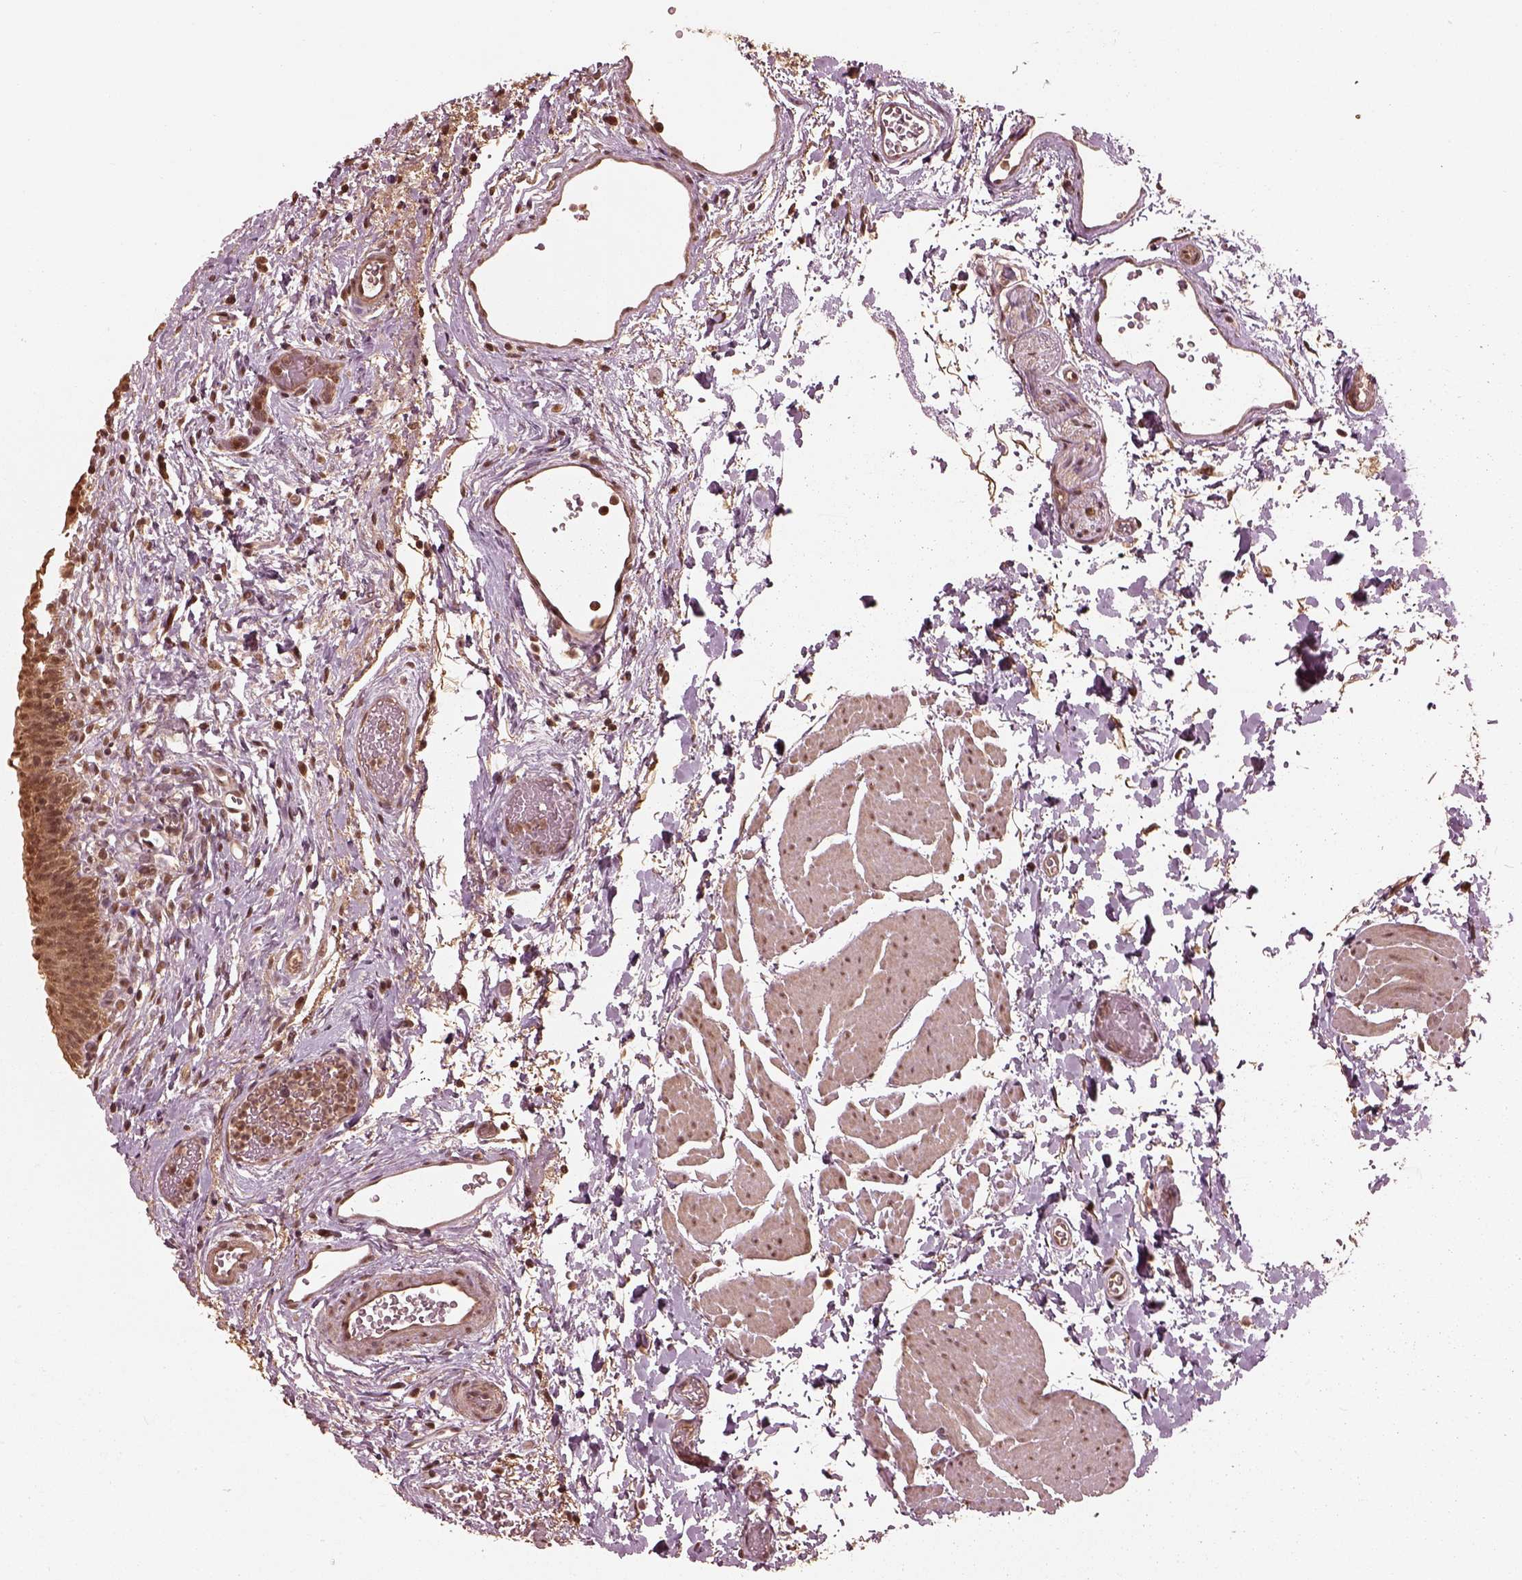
{"staining": {"intensity": "moderate", "quantity": ">75%", "location": "cytoplasmic/membranous,nuclear"}, "tissue": "urinary bladder", "cell_type": "Urothelial cells", "image_type": "normal", "snomed": [{"axis": "morphology", "description": "Normal tissue, NOS"}, {"axis": "topography", "description": "Urinary bladder"}], "caption": "This image shows IHC staining of normal human urinary bladder, with medium moderate cytoplasmic/membranous,nuclear positivity in about >75% of urothelial cells.", "gene": "PSMC5", "patient": {"sex": "male", "age": 56}}